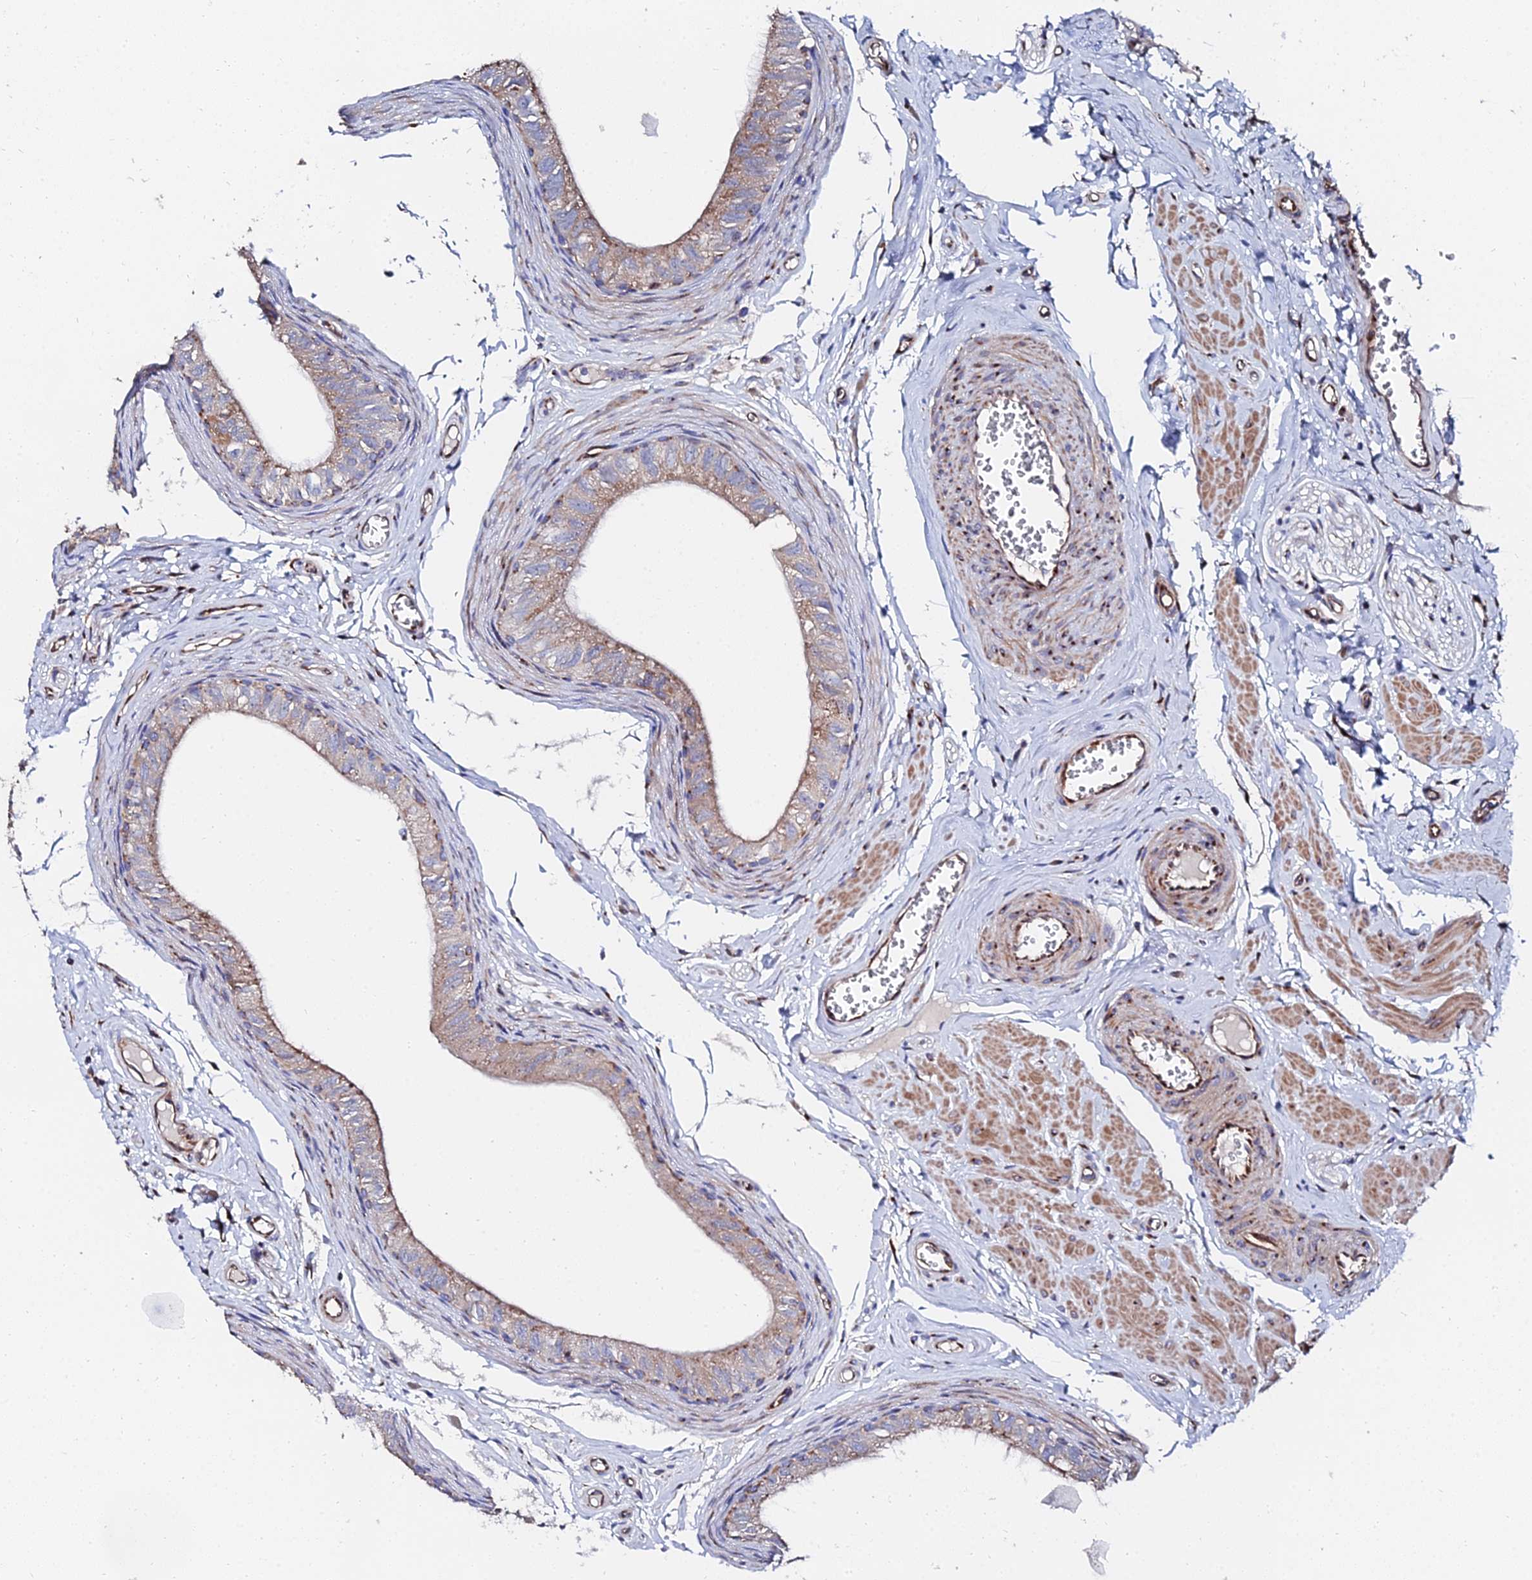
{"staining": {"intensity": "moderate", "quantity": ">75%", "location": "cytoplasmic/membranous"}, "tissue": "epididymis", "cell_type": "Glandular cells", "image_type": "normal", "snomed": [{"axis": "morphology", "description": "Normal tissue, NOS"}, {"axis": "topography", "description": "Epididymis"}], "caption": "Human epididymis stained with a protein marker displays moderate staining in glandular cells.", "gene": "BORCS8", "patient": {"sex": "male", "age": 42}}